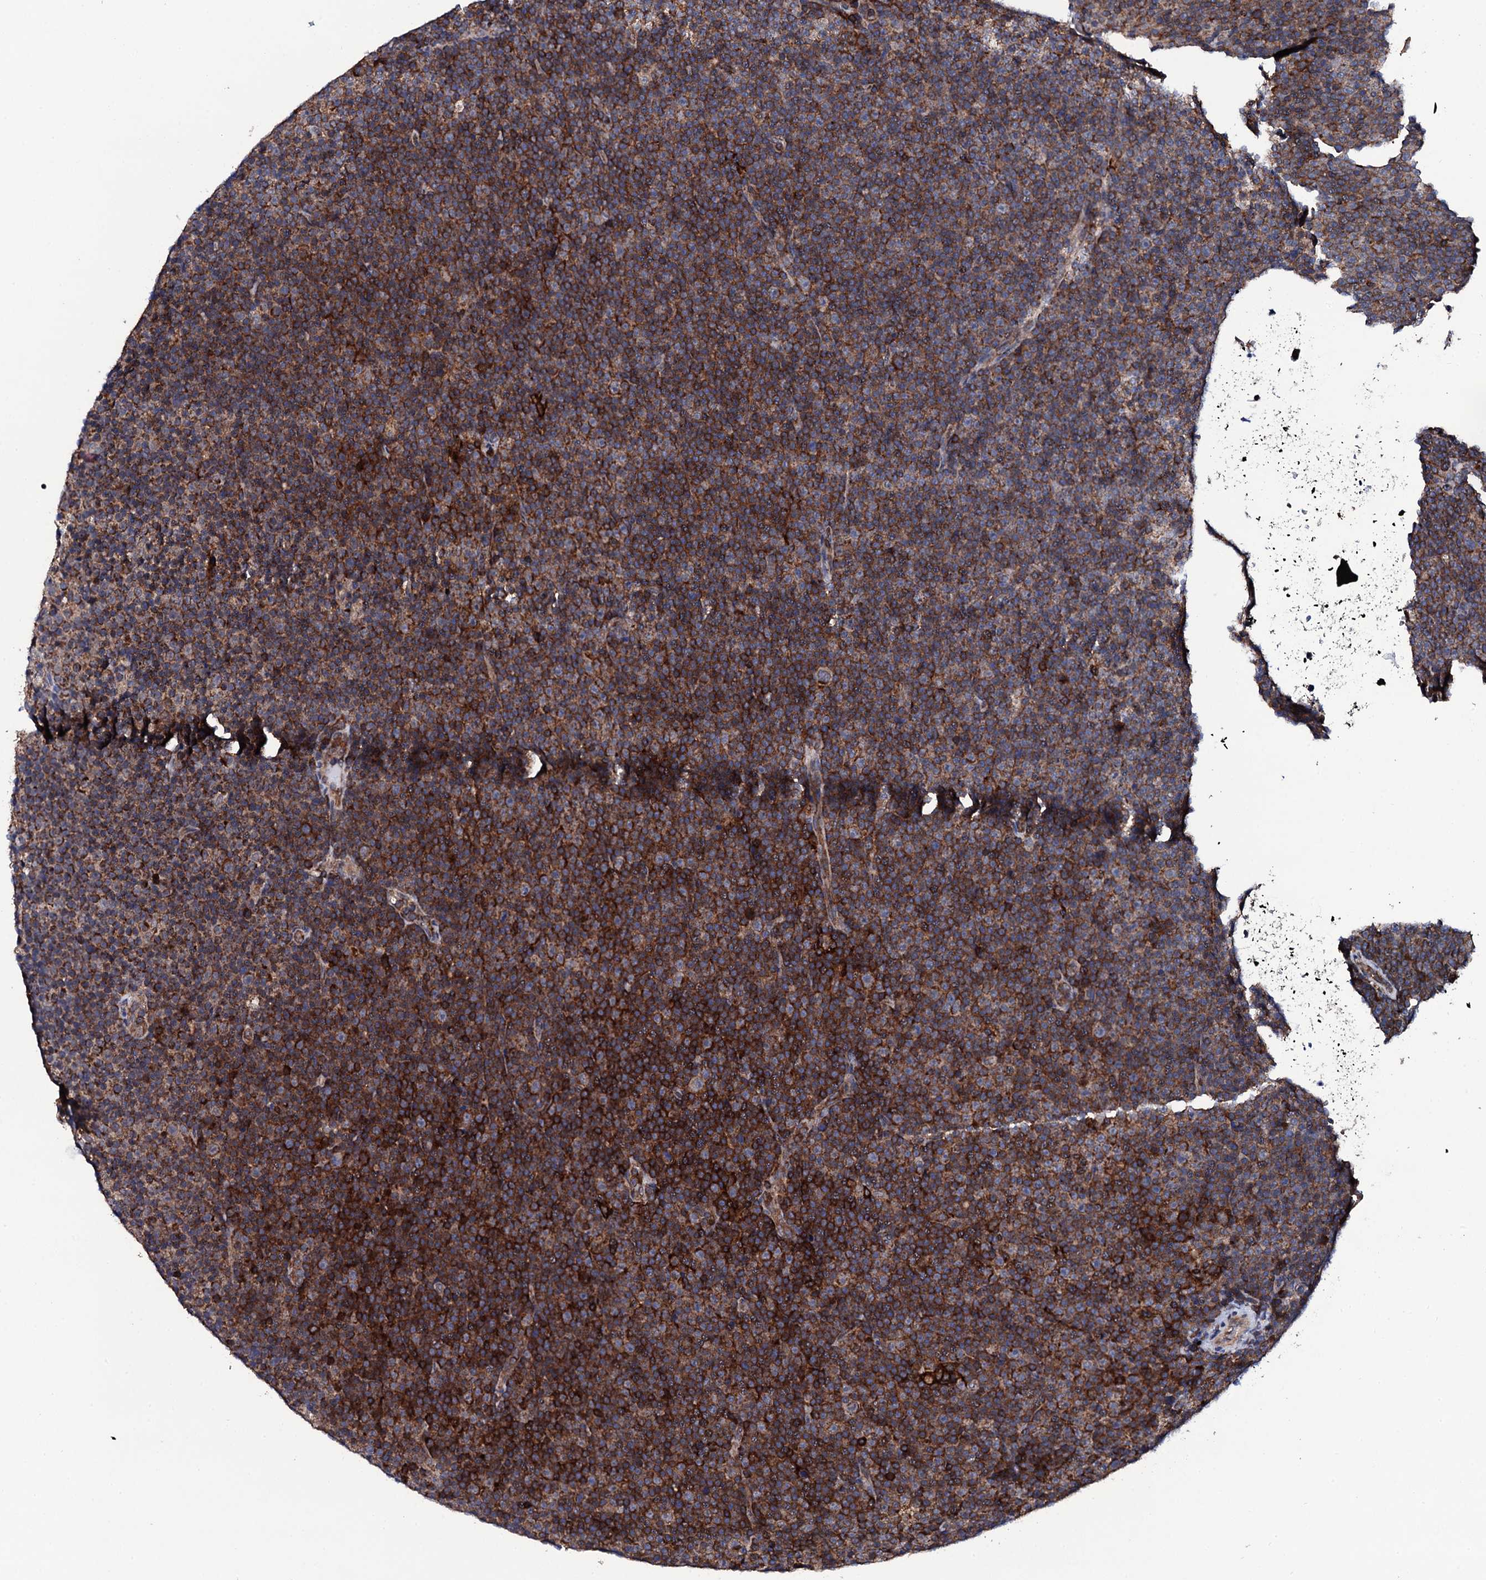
{"staining": {"intensity": "moderate", "quantity": ">75%", "location": "cytoplasmic/membranous"}, "tissue": "lymphoma", "cell_type": "Tumor cells", "image_type": "cancer", "snomed": [{"axis": "morphology", "description": "Malignant lymphoma, non-Hodgkin's type, Low grade"}, {"axis": "topography", "description": "Lymph node"}], "caption": "DAB (3,3'-diaminobenzidine) immunohistochemical staining of human lymphoma shows moderate cytoplasmic/membranous protein expression in about >75% of tumor cells.", "gene": "COG4", "patient": {"sex": "female", "age": 67}}